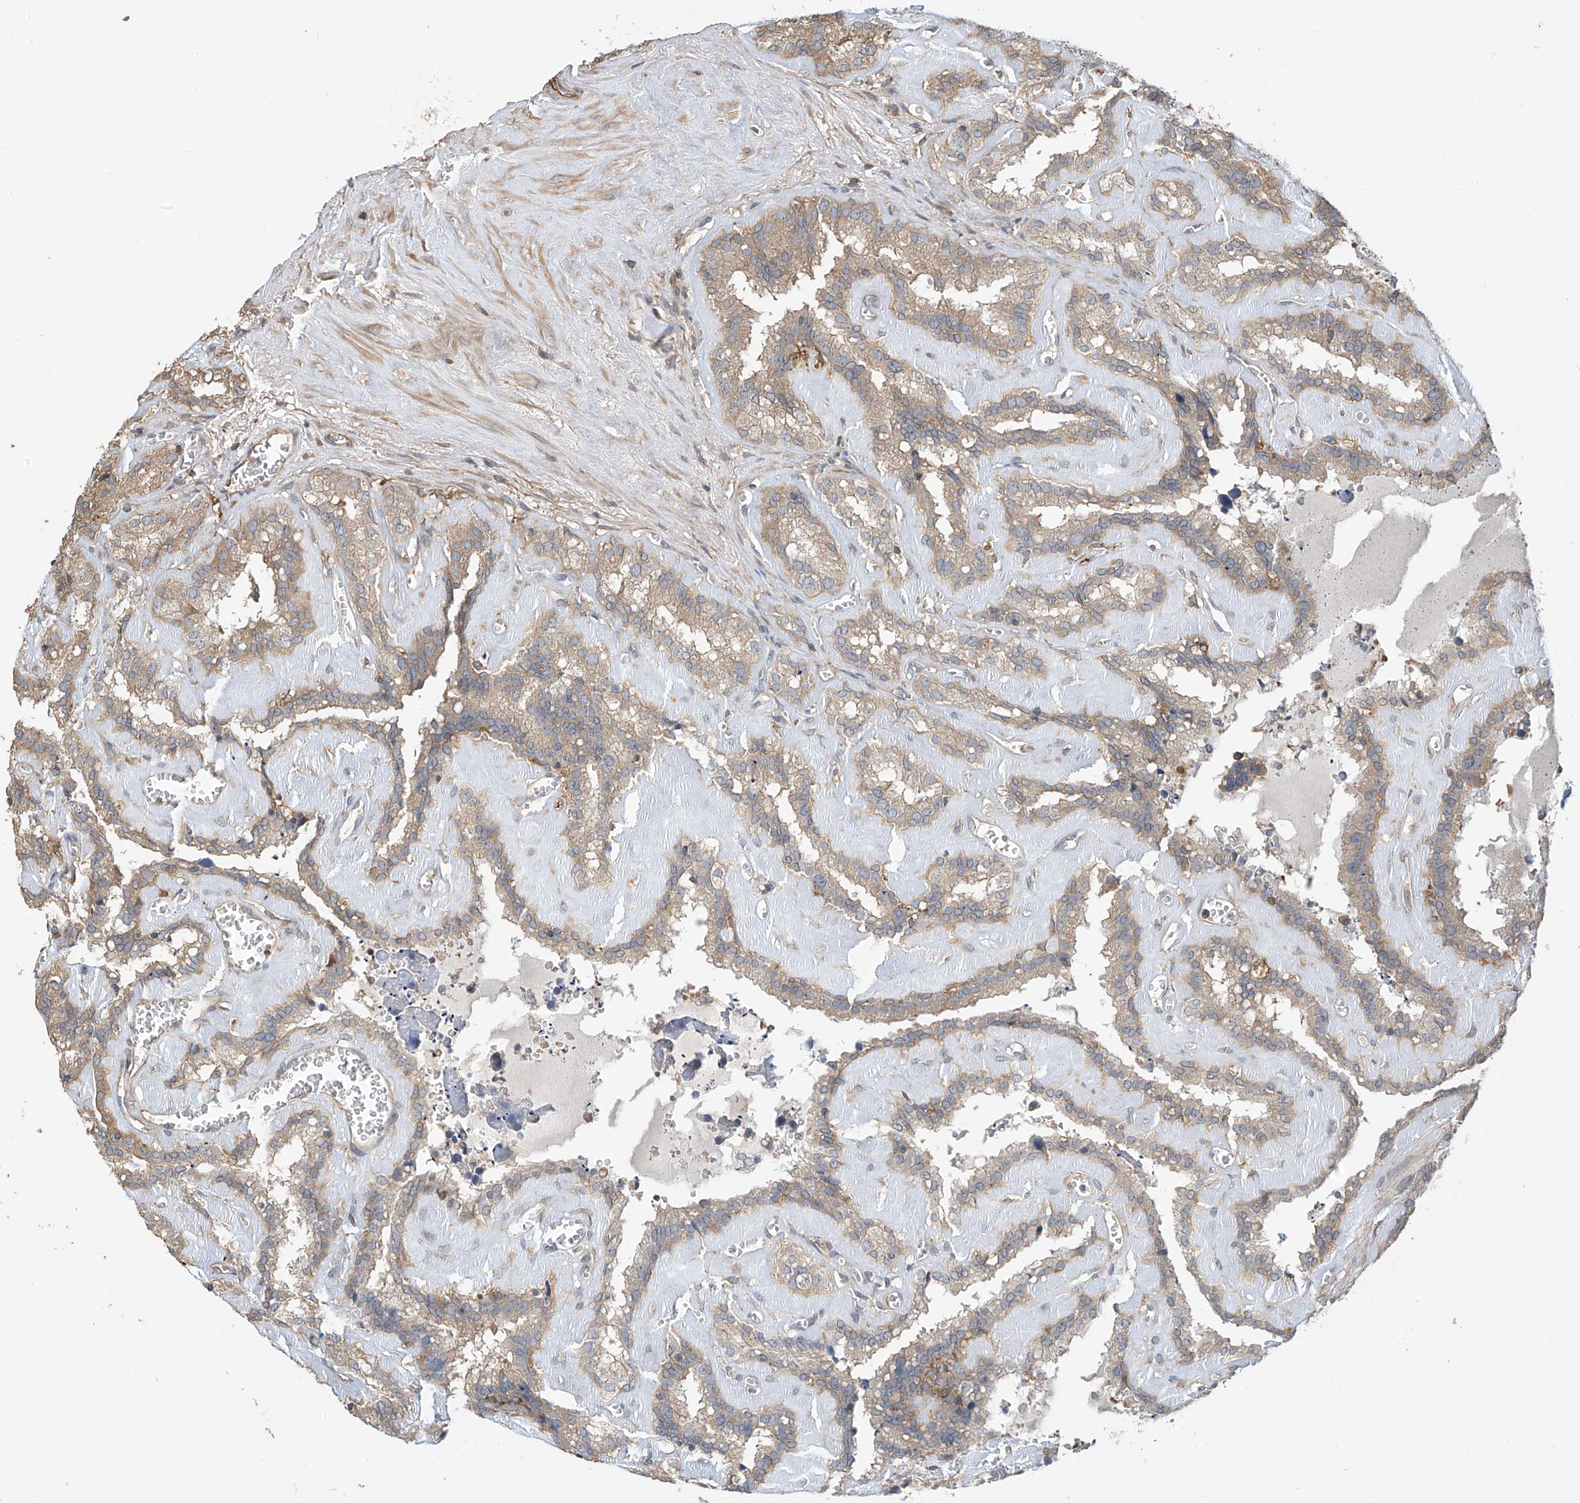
{"staining": {"intensity": "weak", "quantity": ">75%", "location": "cytoplasmic/membranous"}, "tissue": "seminal vesicle", "cell_type": "Glandular cells", "image_type": "normal", "snomed": [{"axis": "morphology", "description": "Normal tissue, NOS"}, {"axis": "topography", "description": "Prostate"}, {"axis": "topography", "description": "Seminal veicle"}], "caption": "Protein expression analysis of normal human seminal vesicle reveals weak cytoplasmic/membranous expression in about >75% of glandular cells. (DAB IHC with brightfield microscopy, high magnification).", "gene": "PHACTR4", "patient": {"sex": "male", "age": 59}}